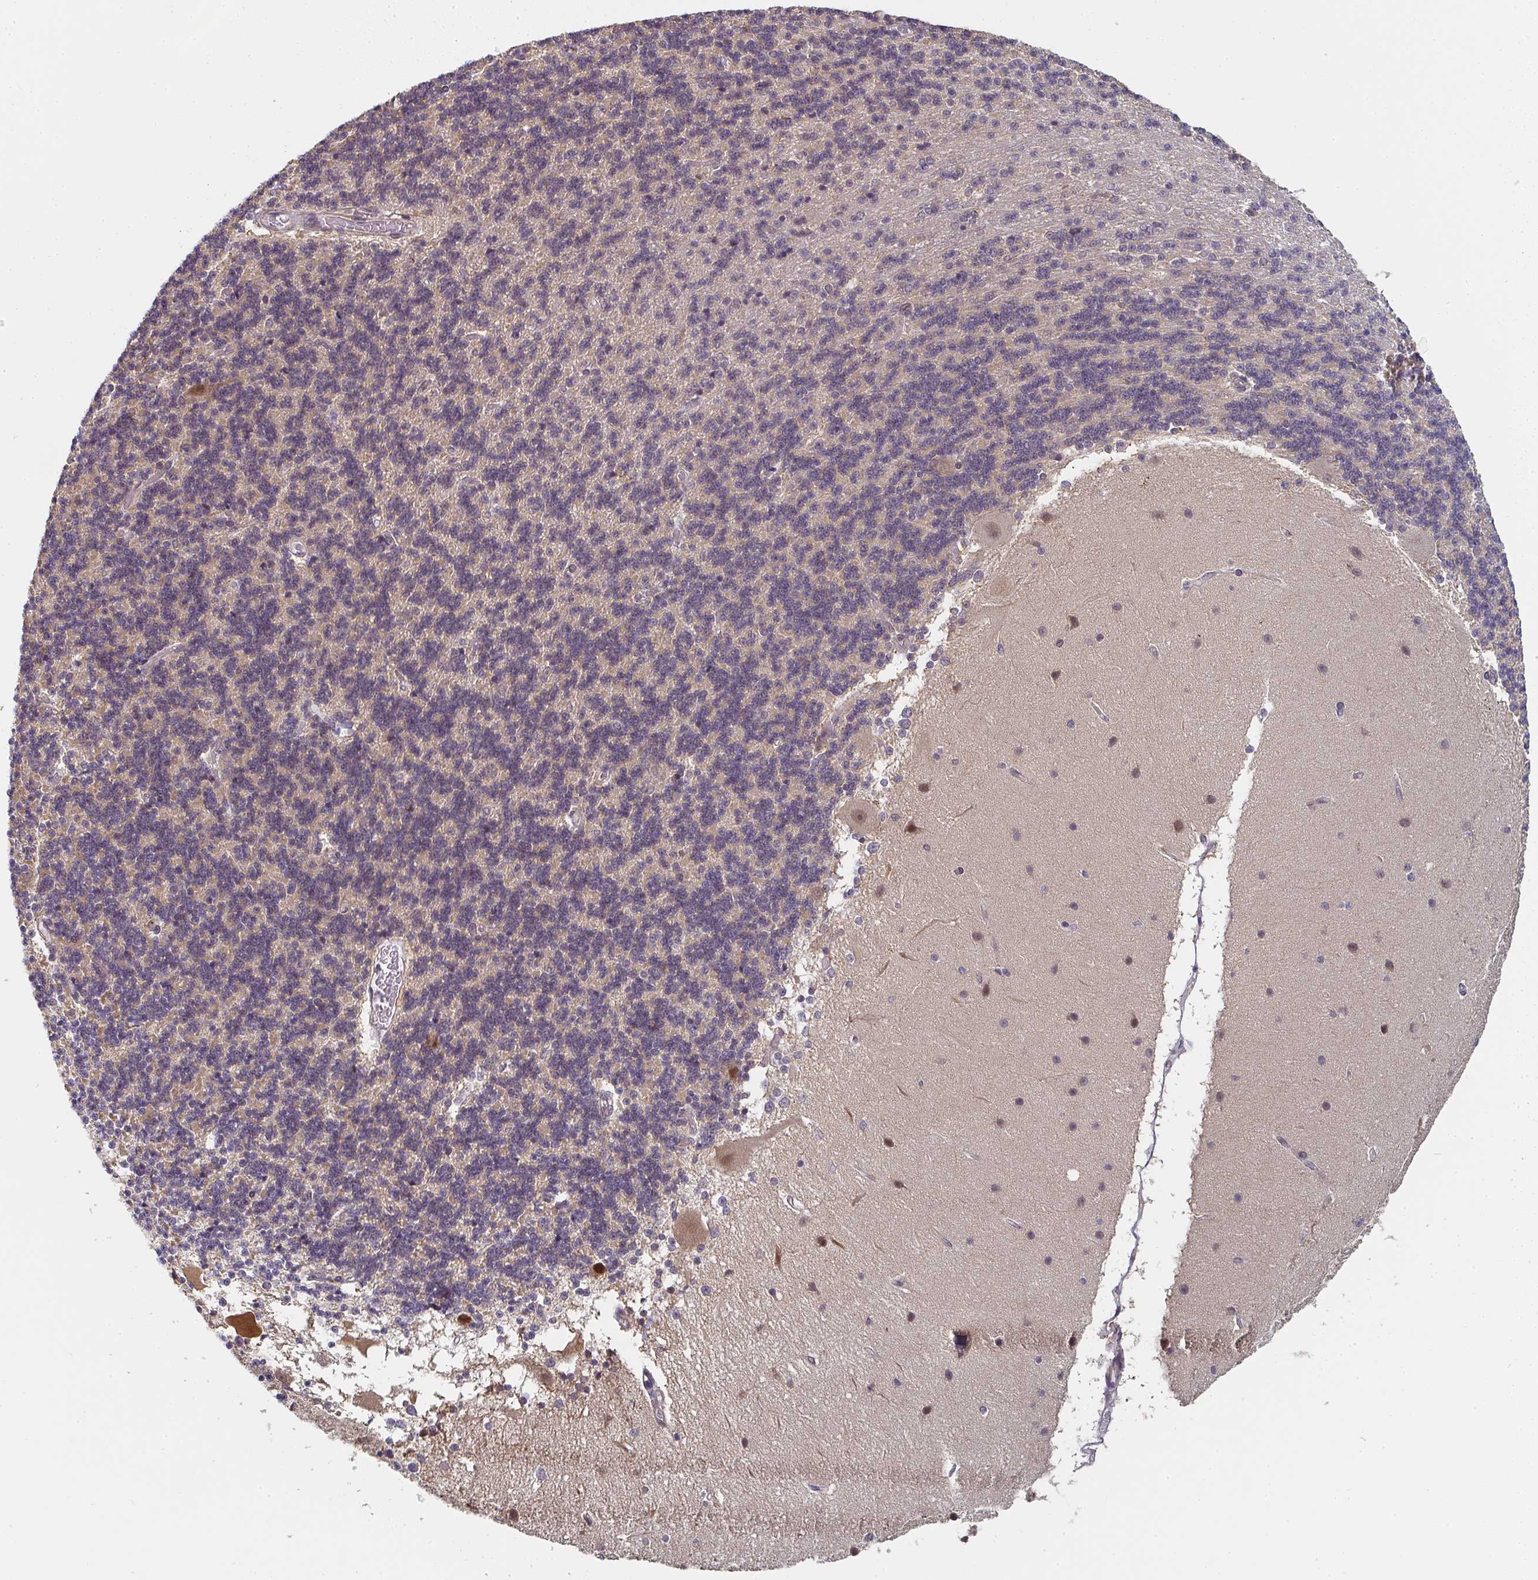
{"staining": {"intensity": "negative", "quantity": "none", "location": "none"}, "tissue": "cerebellum", "cell_type": "Cells in granular layer", "image_type": "normal", "snomed": [{"axis": "morphology", "description": "Normal tissue, NOS"}, {"axis": "topography", "description": "Cerebellum"}], "caption": "The image exhibits no staining of cells in granular layer in normal cerebellum.", "gene": "RANGRF", "patient": {"sex": "female", "age": 54}}